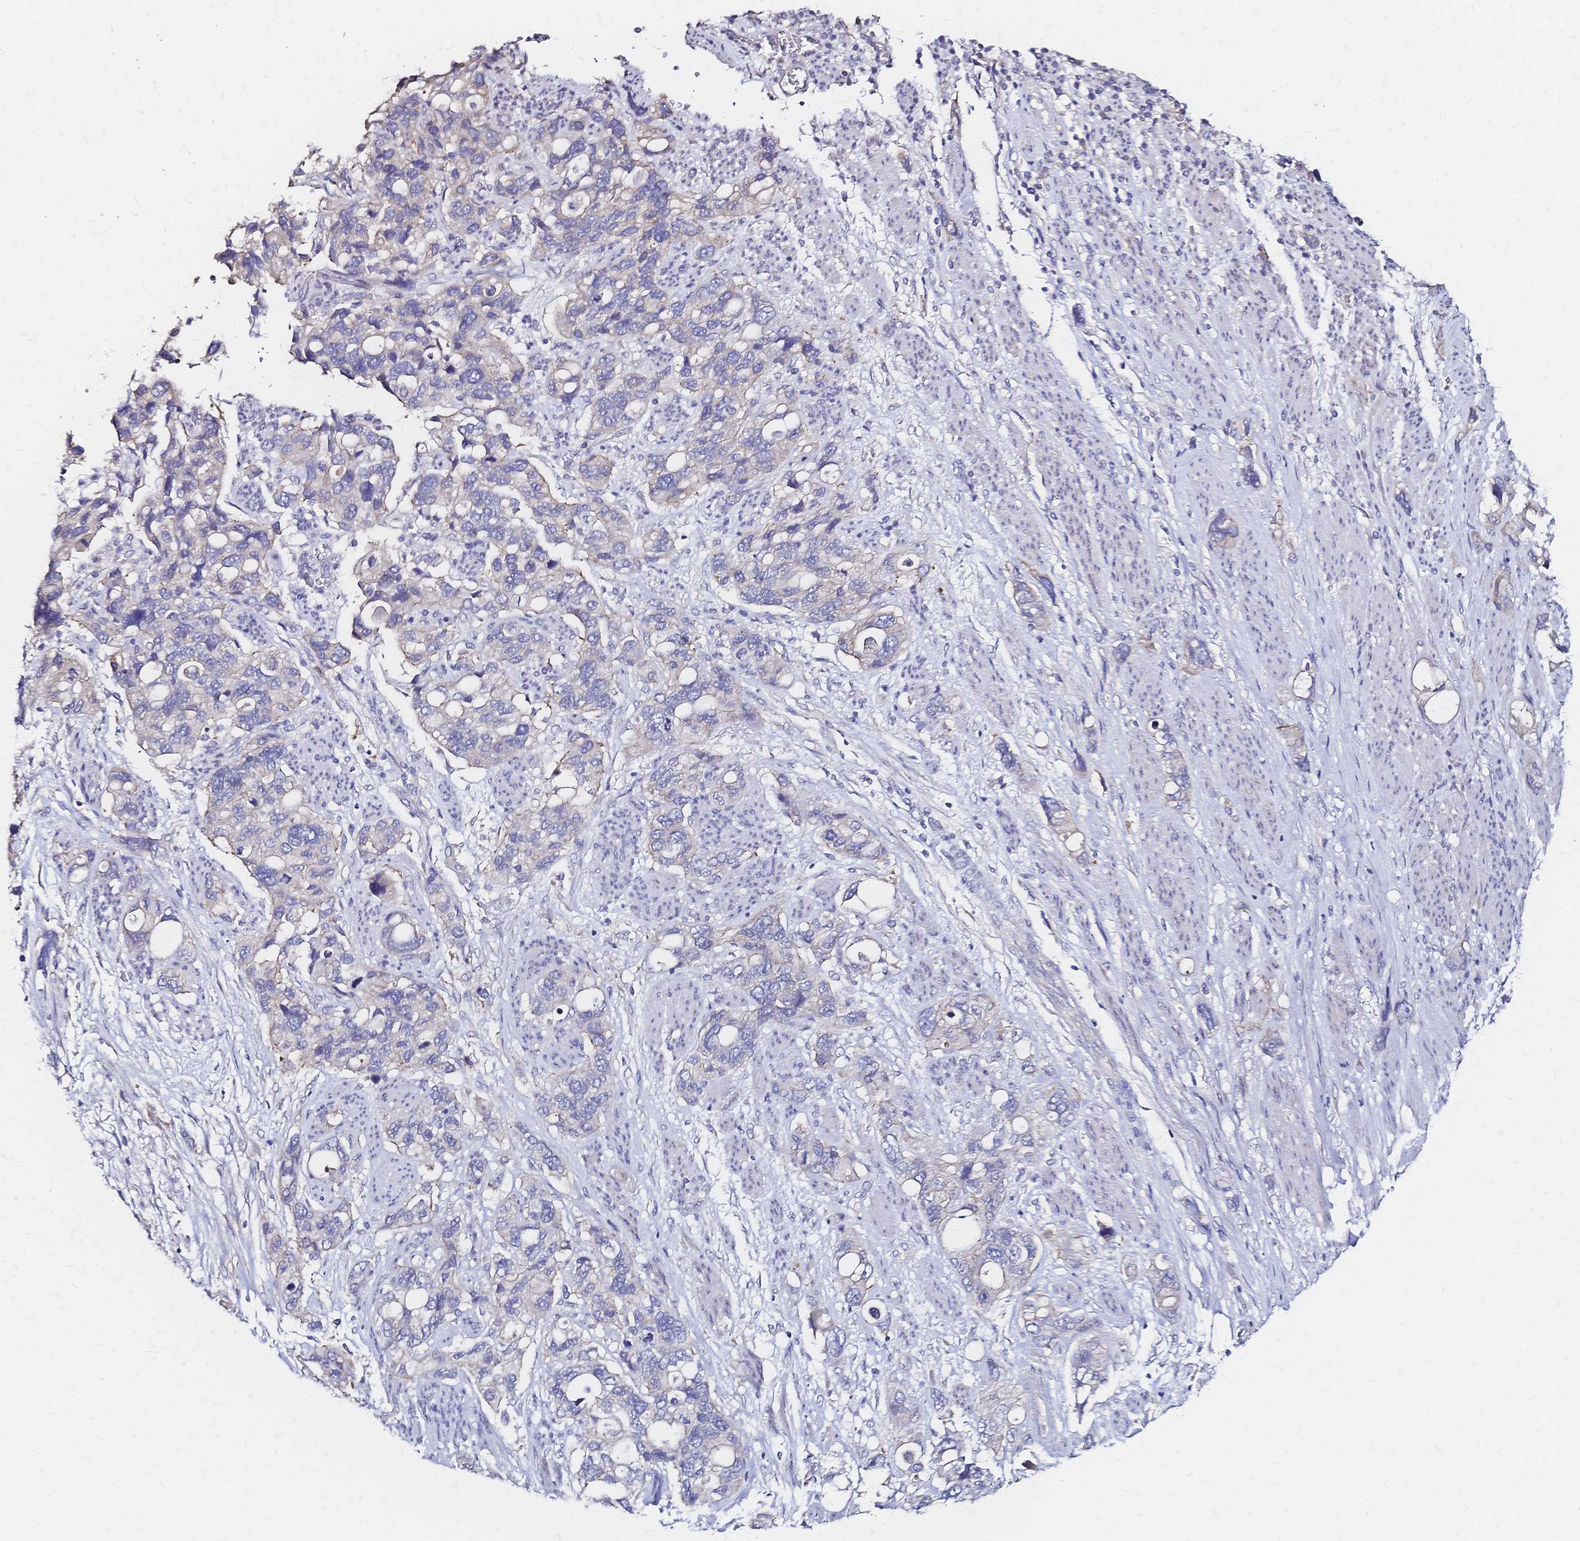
{"staining": {"intensity": "negative", "quantity": "none", "location": "none"}, "tissue": "stomach cancer", "cell_type": "Tumor cells", "image_type": "cancer", "snomed": [{"axis": "morphology", "description": "Adenocarcinoma, NOS"}, {"axis": "topography", "description": "Stomach, upper"}], "caption": "Stomach cancer (adenocarcinoma) was stained to show a protein in brown. There is no significant expression in tumor cells.", "gene": "SLC5A1", "patient": {"sex": "female", "age": 81}}